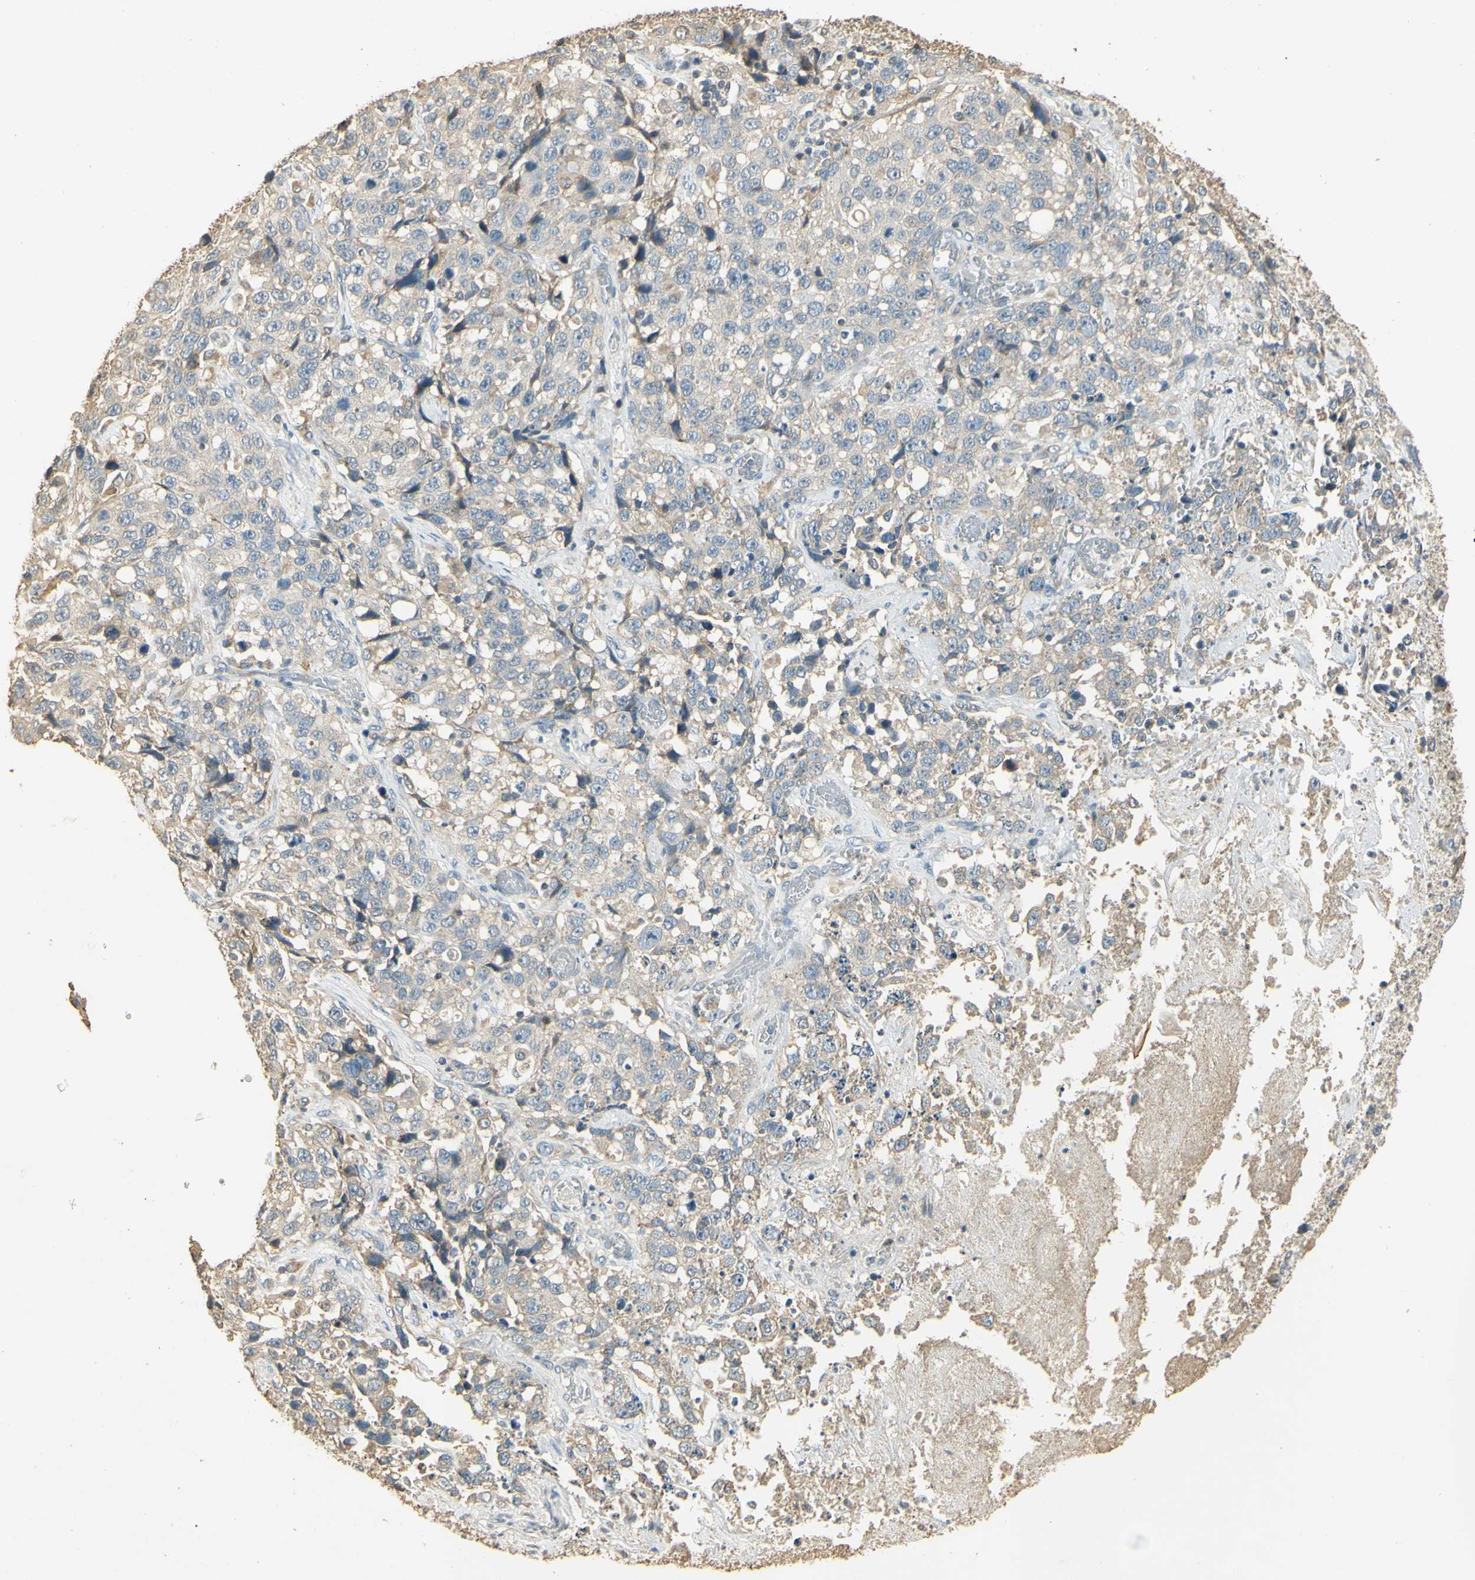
{"staining": {"intensity": "weak", "quantity": "25%-75%", "location": "cytoplasmic/membranous"}, "tissue": "stomach cancer", "cell_type": "Tumor cells", "image_type": "cancer", "snomed": [{"axis": "morphology", "description": "Normal tissue, NOS"}, {"axis": "morphology", "description": "Adenocarcinoma, NOS"}, {"axis": "topography", "description": "Stomach"}], "caption": "Immunohistochemical staining of stomach cancer (adenocarcinoma) reveals weak cytoplasmic/membranous protein positivity in approximately 25%-75% of tumor cells.", "gene": "UXS1", "patient": {"sex": "male", "age": 48}}